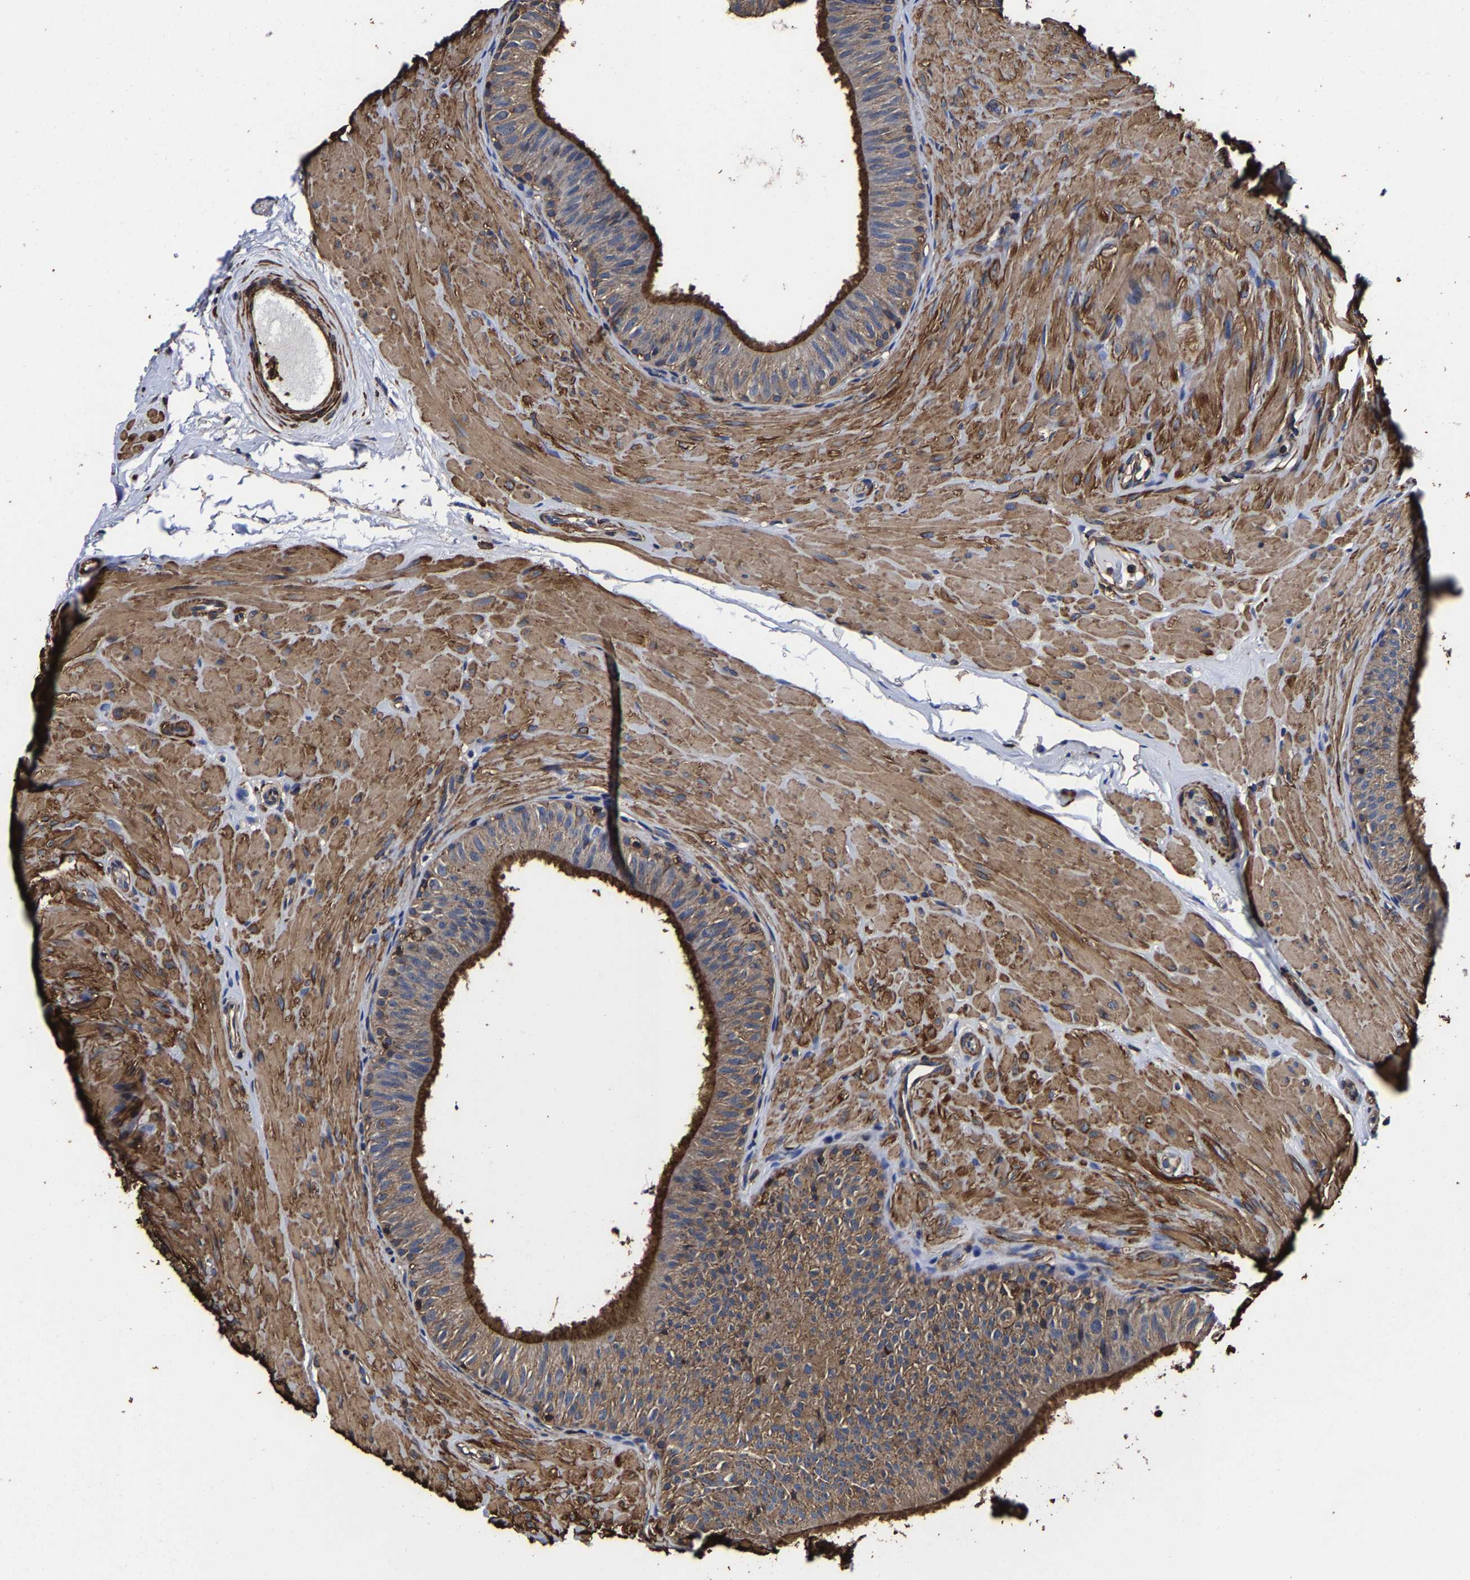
{"staining": {"intensity": "moderate", "quantity": ">75%", "location": "cytoplasmic/membranous"}, "tissue": "epididymis", "cell_type": "Glandular cells", "image_type": "normal", "snomed": [{"axis": "morphology", "description": "Normal tissue, NOS"}, {"axis": "topography", "description": "Epididymis"}], "caption": "This histopathology image reveals immunohistochemistry staining of unremarkable epididymis, with medium moderate cytoplasmic/membranous staining in approximately >75% of glandular cells.", "gene": "SSH3", "patient": {"sex": "male", "age": 34}}